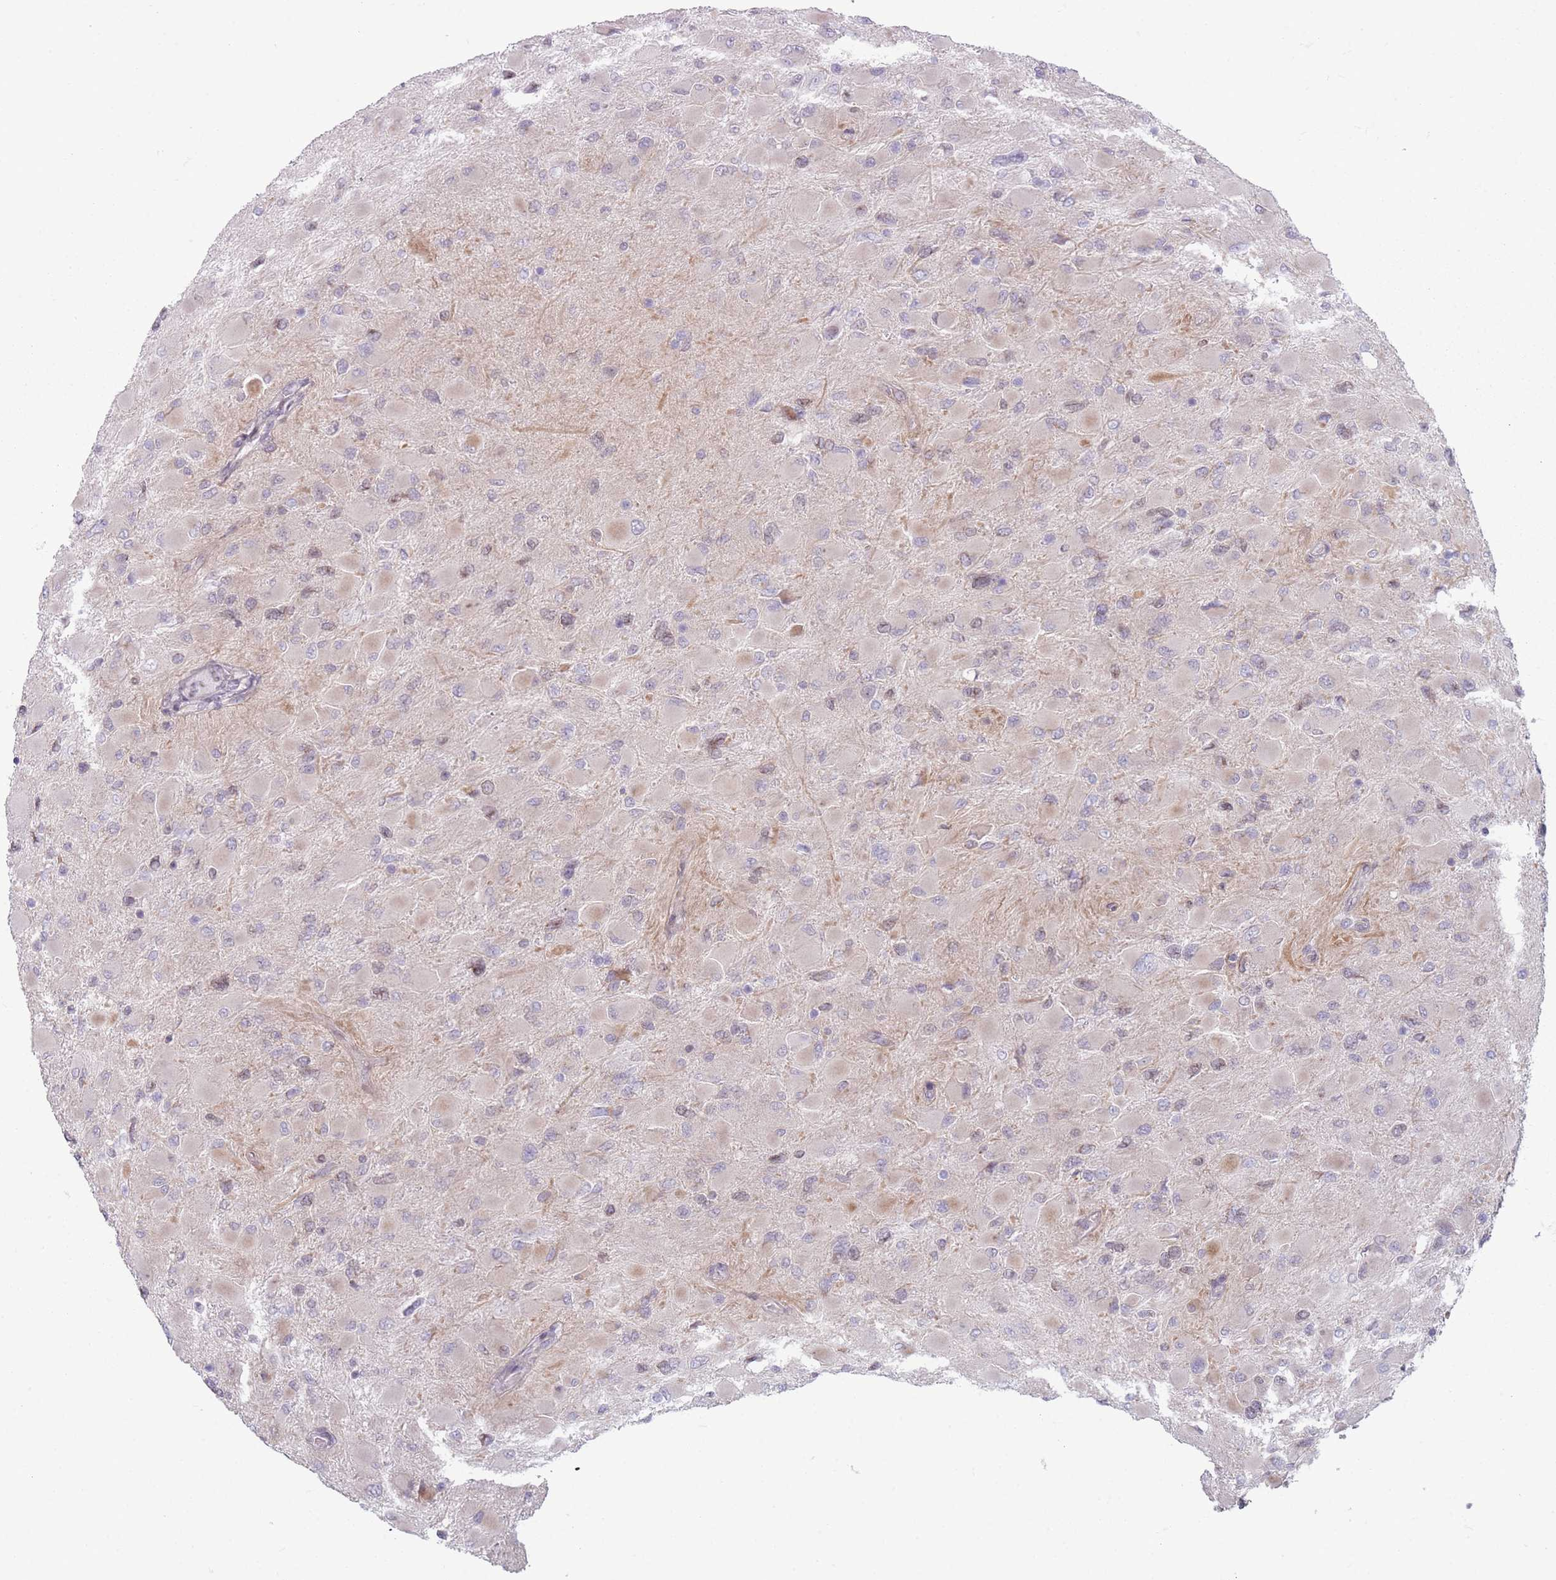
{"staining": {"intensity": "weak", "quantity": "<25%", "location": "nuclear"}, "tissue": "glioma", "cell_type": "Tumor cells", "image_type": "cancer", "snomed": [{"axis": "morphology", "description": "Glioma, malignant, High grade"}, {"axis": "topography", "description": "Cerebral cortex"}], "caption": "Protein analysis of glioma demonstrates no significant staining in tumor cells.", "gene": "VRK2", "patient": {"sex": "female", "age": 36}}